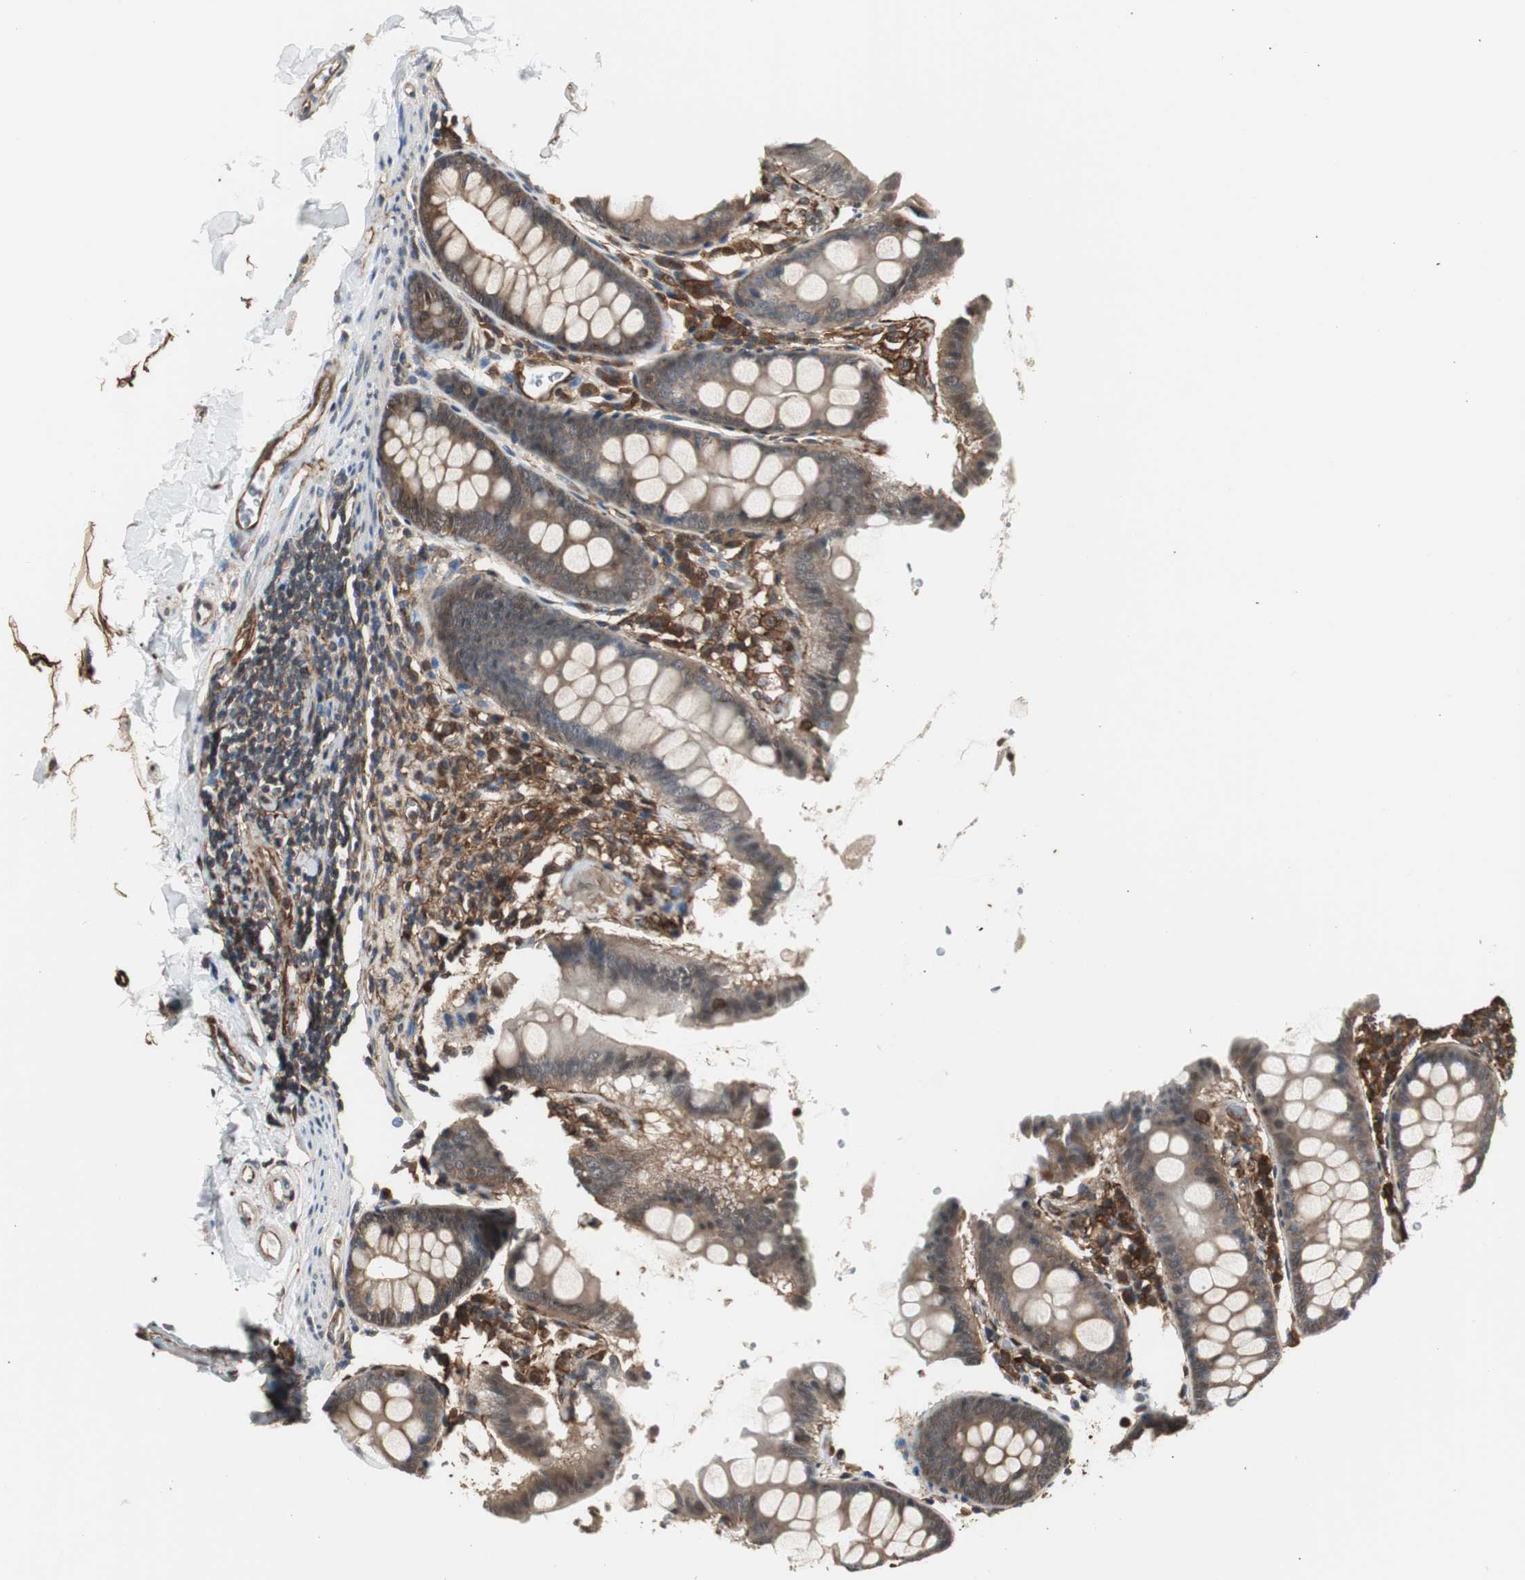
{"staining": {"intensity": "moderate", "quantity": ">75%", "location": "cytoplasmic/membranous"}, "tissue": "colon", "cell_type": "Endothelial cells", "image_type": "normal", "snomed": [{"axis": "morphology", "description": "Normal tissue, NOS"}, {"axis": "topography", "description": "Colon"}], "caption": "Immunohistochemical staining of unremarkable human colon demonstrates medium levels of moderate cytoplasmic/membranous staining in approximately >75% of endothelial cells.", "gene": "PTPN11", "patient": {"sex": "female", "age": 61}}